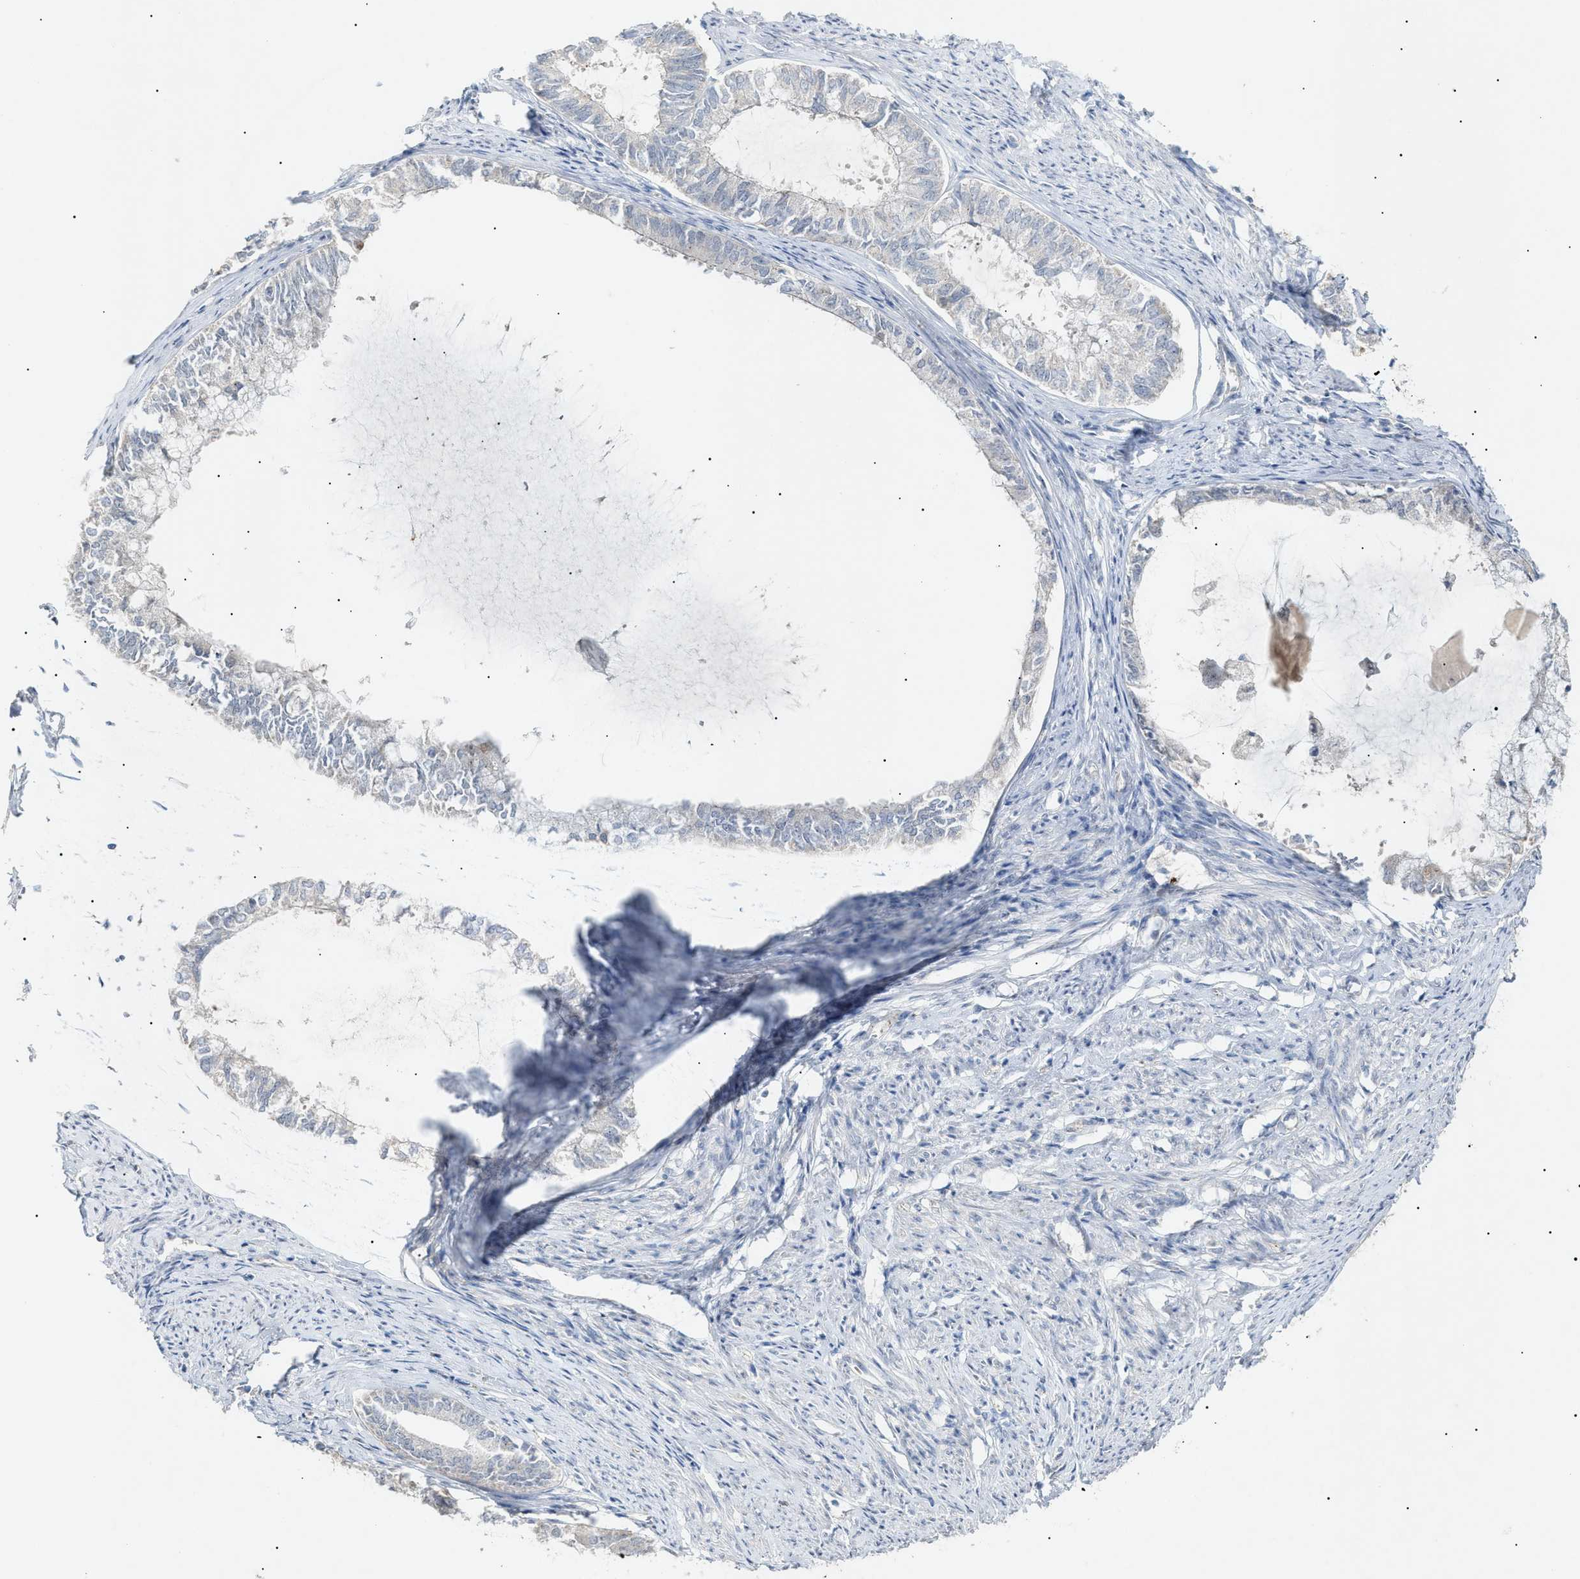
{"staining": {"intensity": "negative", "quantity": "none", "location": "none"}, "tissue": "endometrial cancer", "cell_type": "Tumor cells", "image_type": "cancer", "snomed": [{"axis": "morphology", "description": "Adenocarcinoma, NOS"}, {"axis": "topography", "description": "Endometrium"}], "caption": "Immunohistochemical staining of human adenocarcinoma (endometrial) exhibits no significant expression in tumor cells.", "gene": "SLC25A31", "patient": {"sex": "female", "age": 86}}